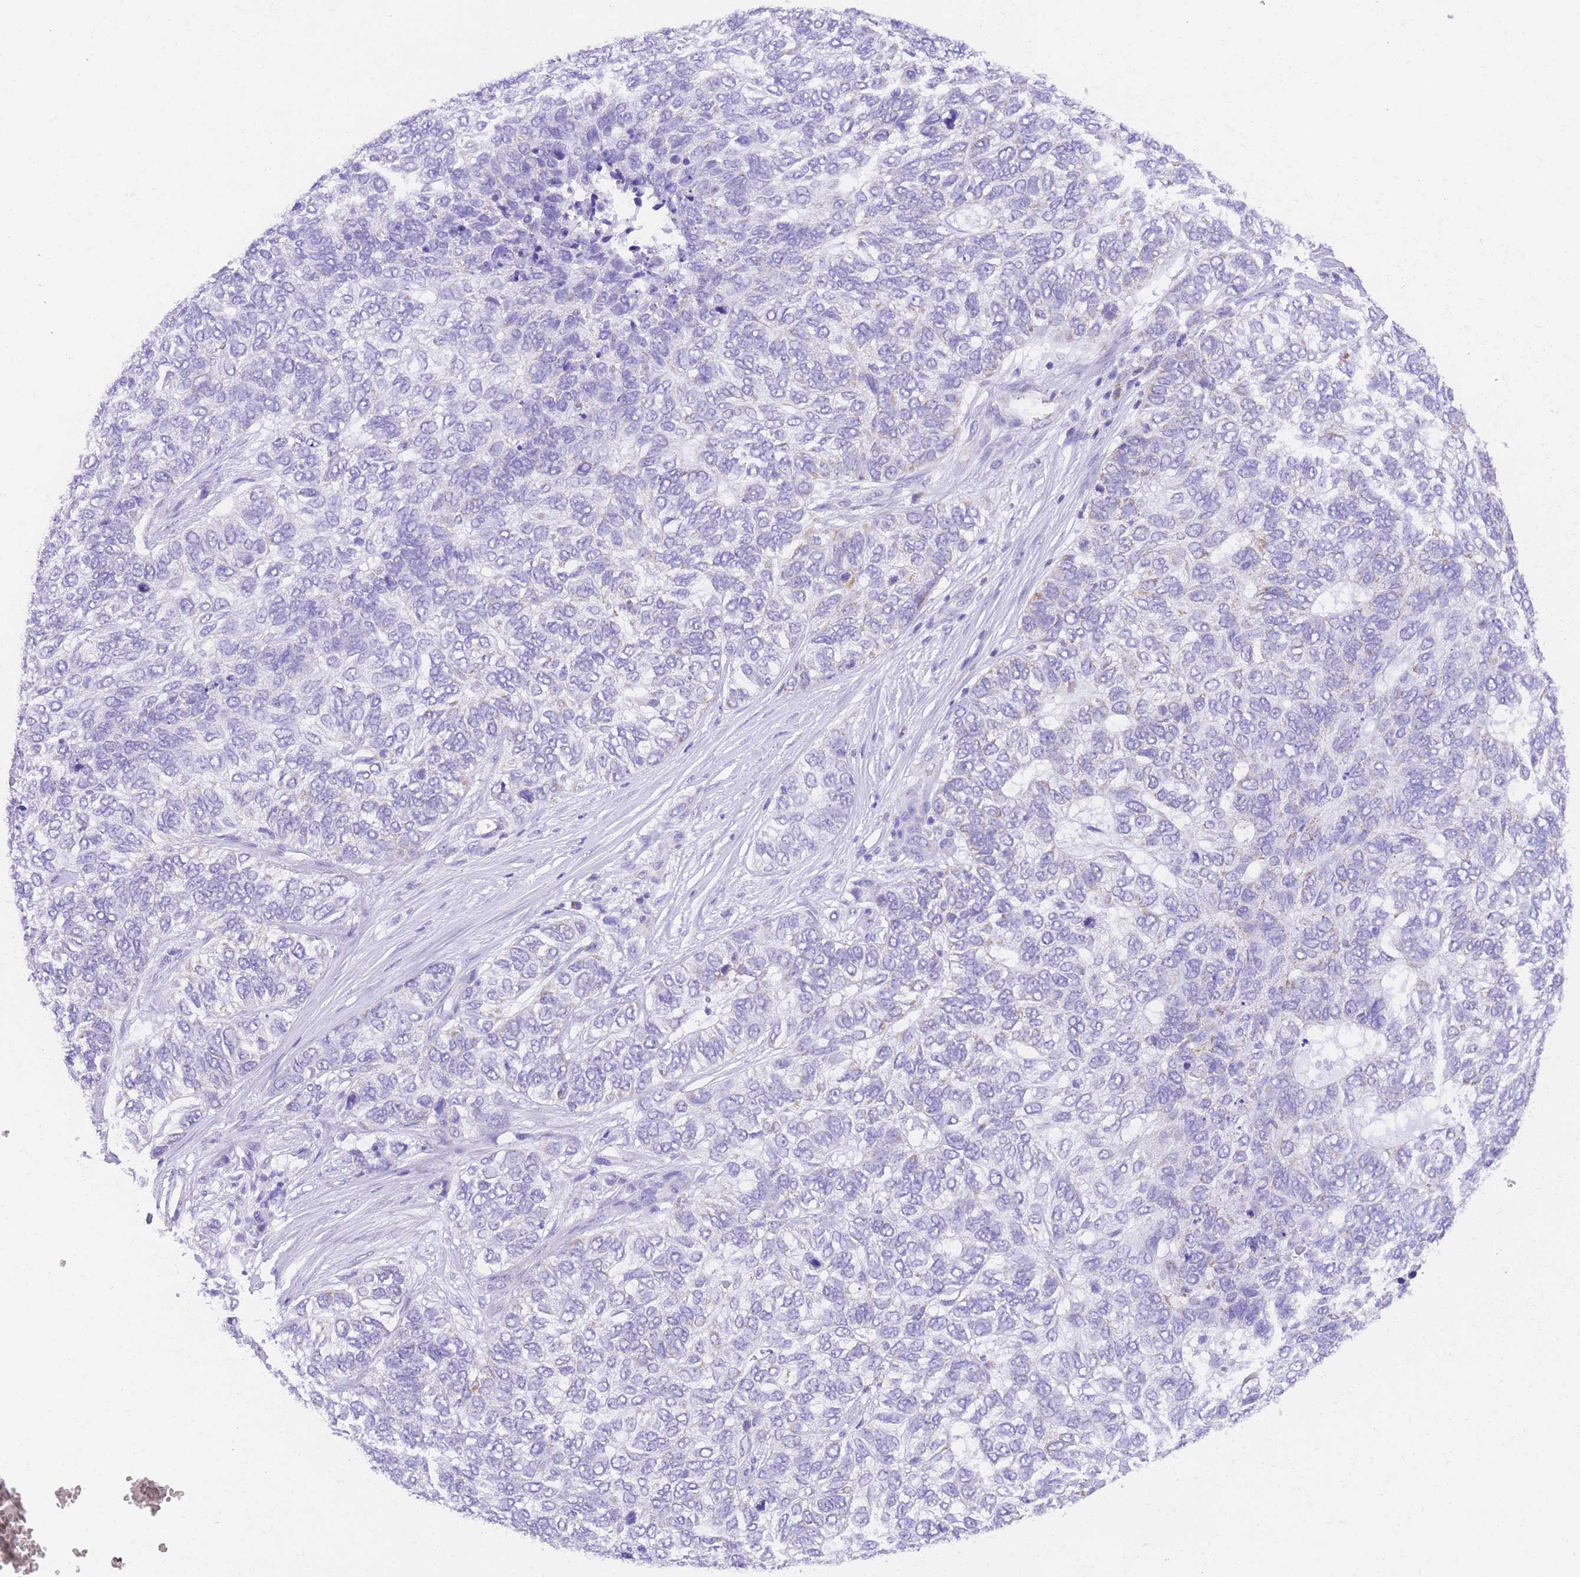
{"staining": {"intensity": "negative", "quantity": "none", "location": "none"}, "tissue": "skin cancer", "cell_type": "Tumor cells", "image_type": "cancer", "snomed": [{"axis": "morphology", "description": "Basal cell carcinoma"}, {"axis": "topography", "description": "Skin"}], "caption": "Immunohistochemistry of human skin basal cell carcinoma shows no expression in tumor cells.", "gene": "NKD2", "patient": {"sex": "female", "age": 65}}